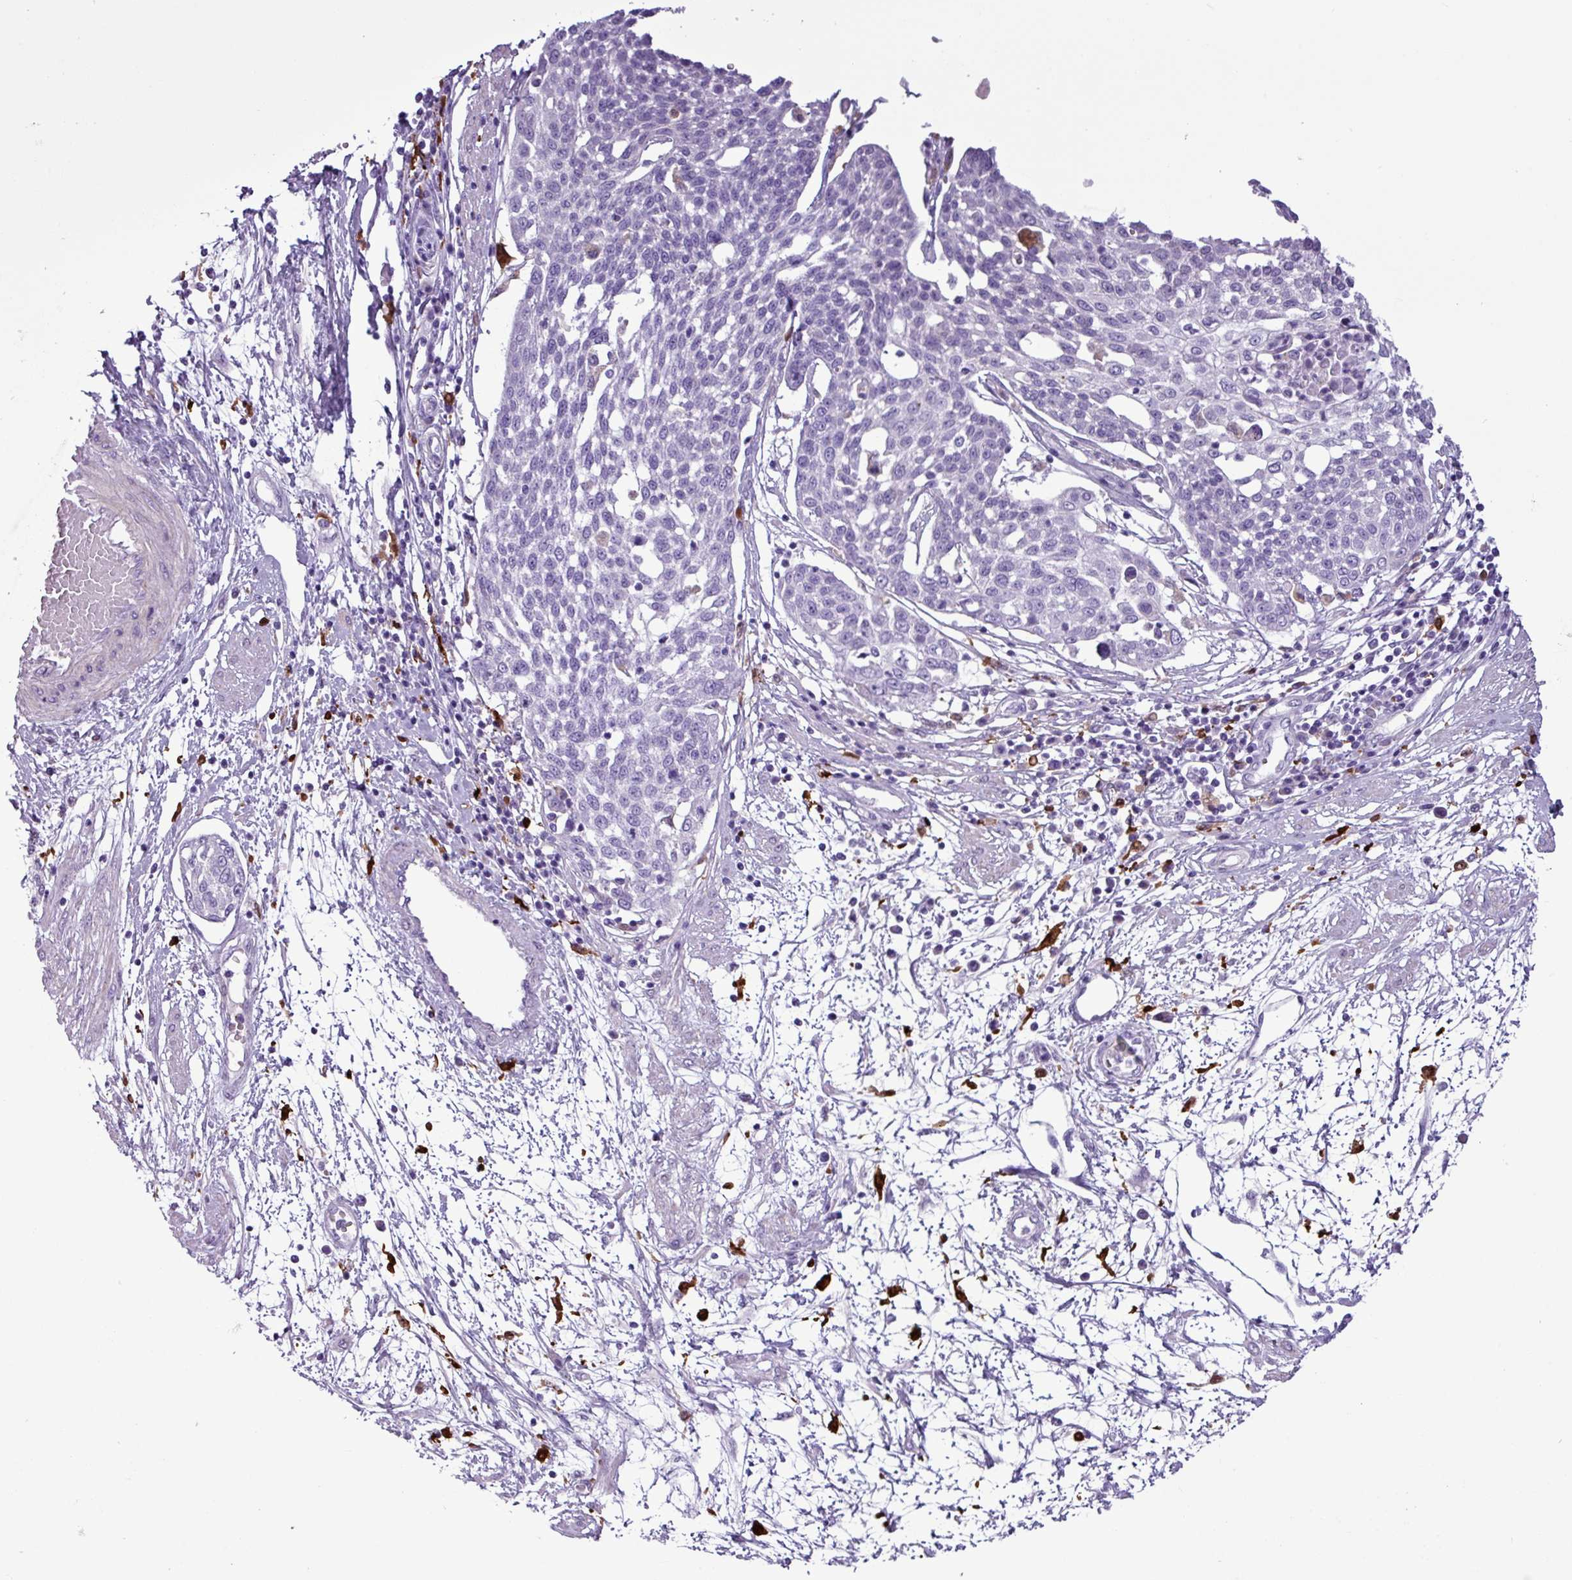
{"staining": {"intensity": "negative", "quantity": "none", "location": "none"}, "tissue": "cervical cancer", "cell_type": "Tumor cells", "image_type": "cancer", "snomed": [{"axis": "morphology", "description": "Squamous cell carcinoma, NOS"}, {"axis": "topography", "description": "Cervix"}], "caption": "Immunohistochemistry of human cervical cancer shows no staining in tumor cells. The staining was performed using DAB (3,3'-diaminobenzidine) to visualize the protein expression in brown, while the nuclei were stained in blue with hematoxylin (Magnification: 20x).", "gene": "TMEM200C", "patient": {"sex": "female", "age": 34}}